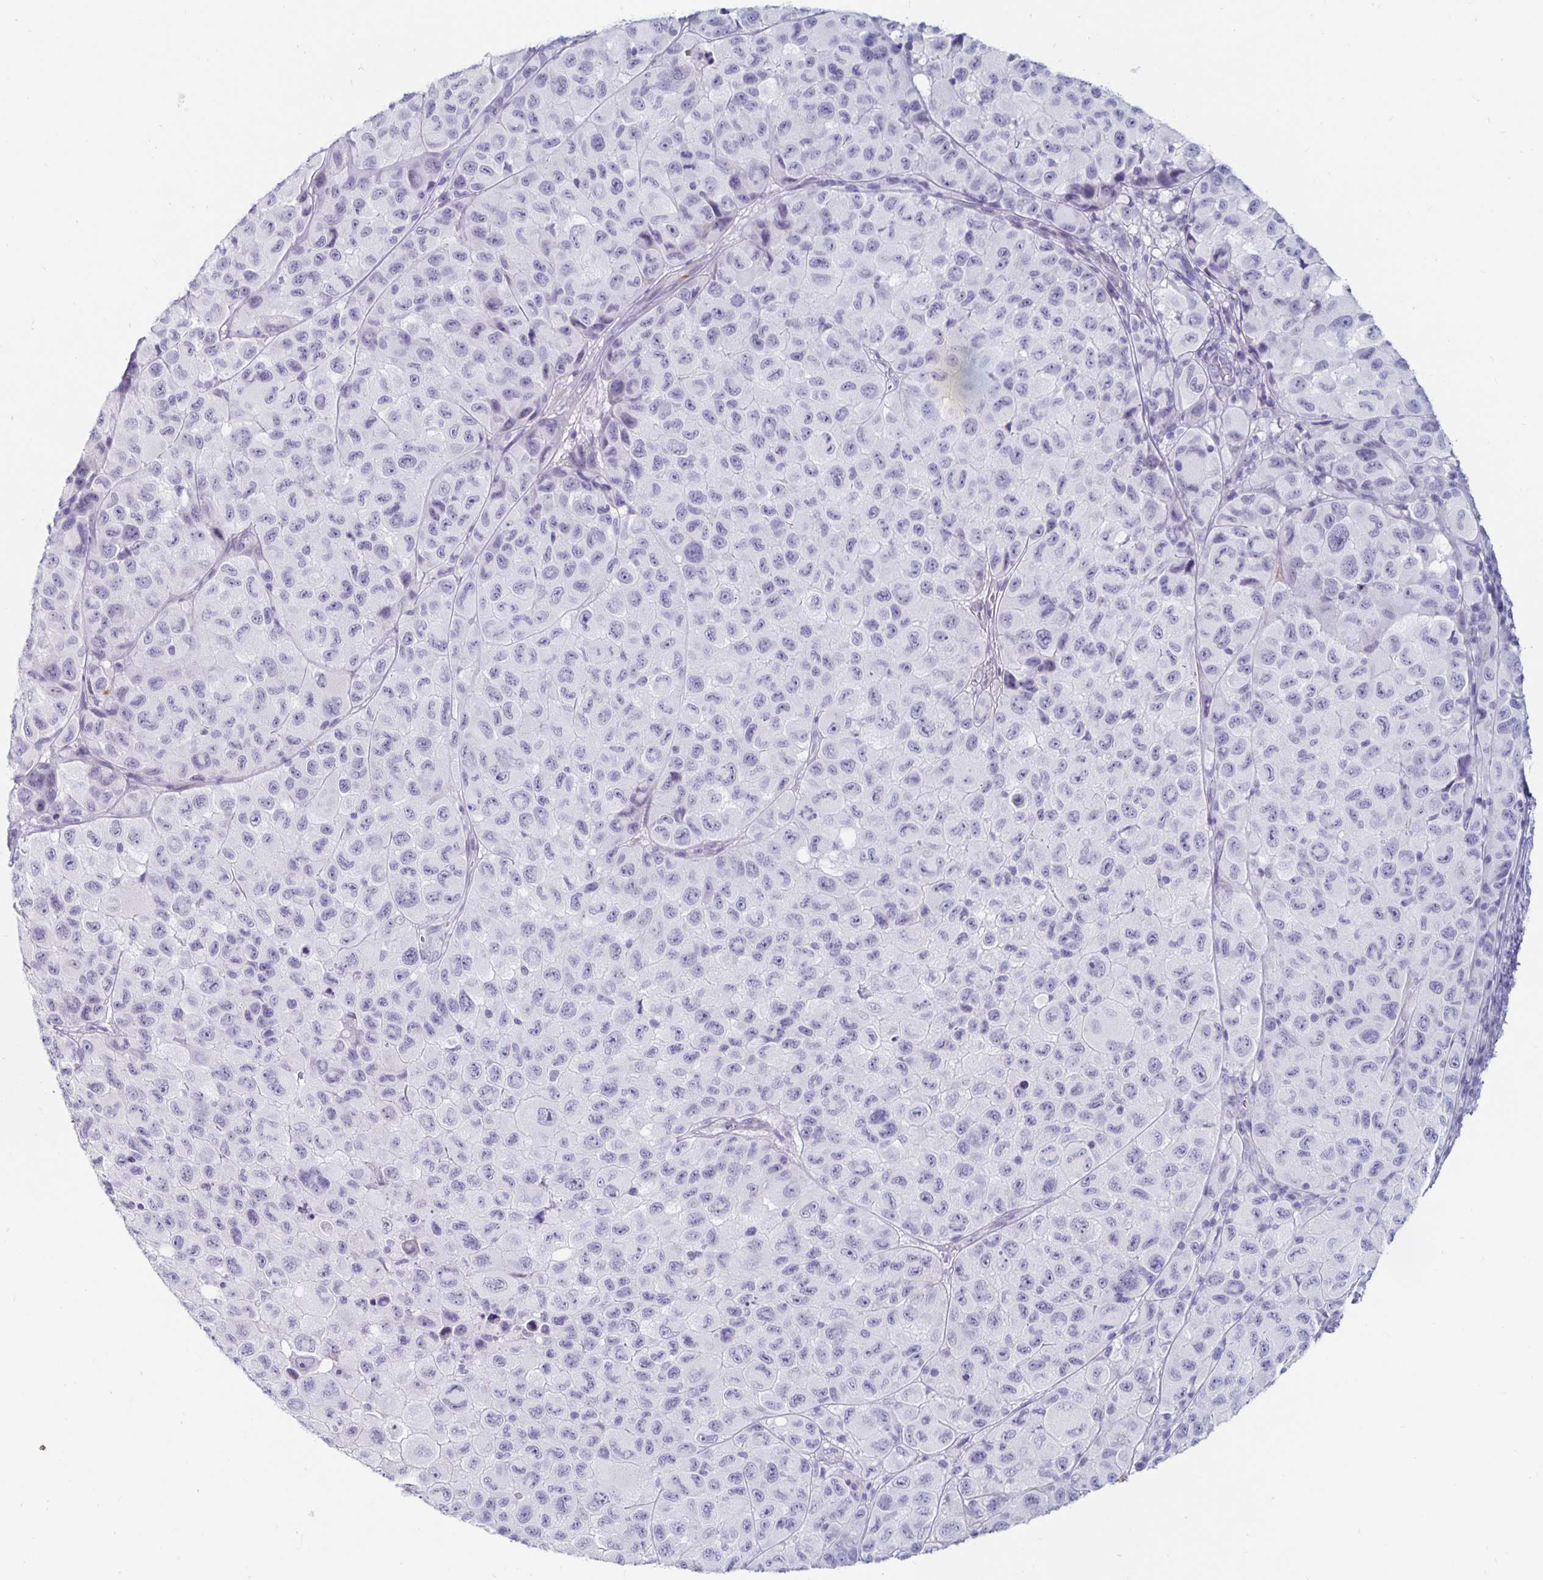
{"staining": {"intensity": "weak", "quantity": "<25%", "location": "cytoplasmic/membranous"}, "tissue": "melanoma", "cell_type": "Tumor cells", "image_type": "cancer", "snomed": [{"axis": "morphology", "description": "Malignant melanoma, NOS"}, {"axis": "topography", "description": "Skin"}], "caption": "IHC image of human melanoma stained for a protein (brown), which demonstrates no staining in tumor cells.", "gene": "KCNQ2", "patient": {"sex": "male", "age": 93}}